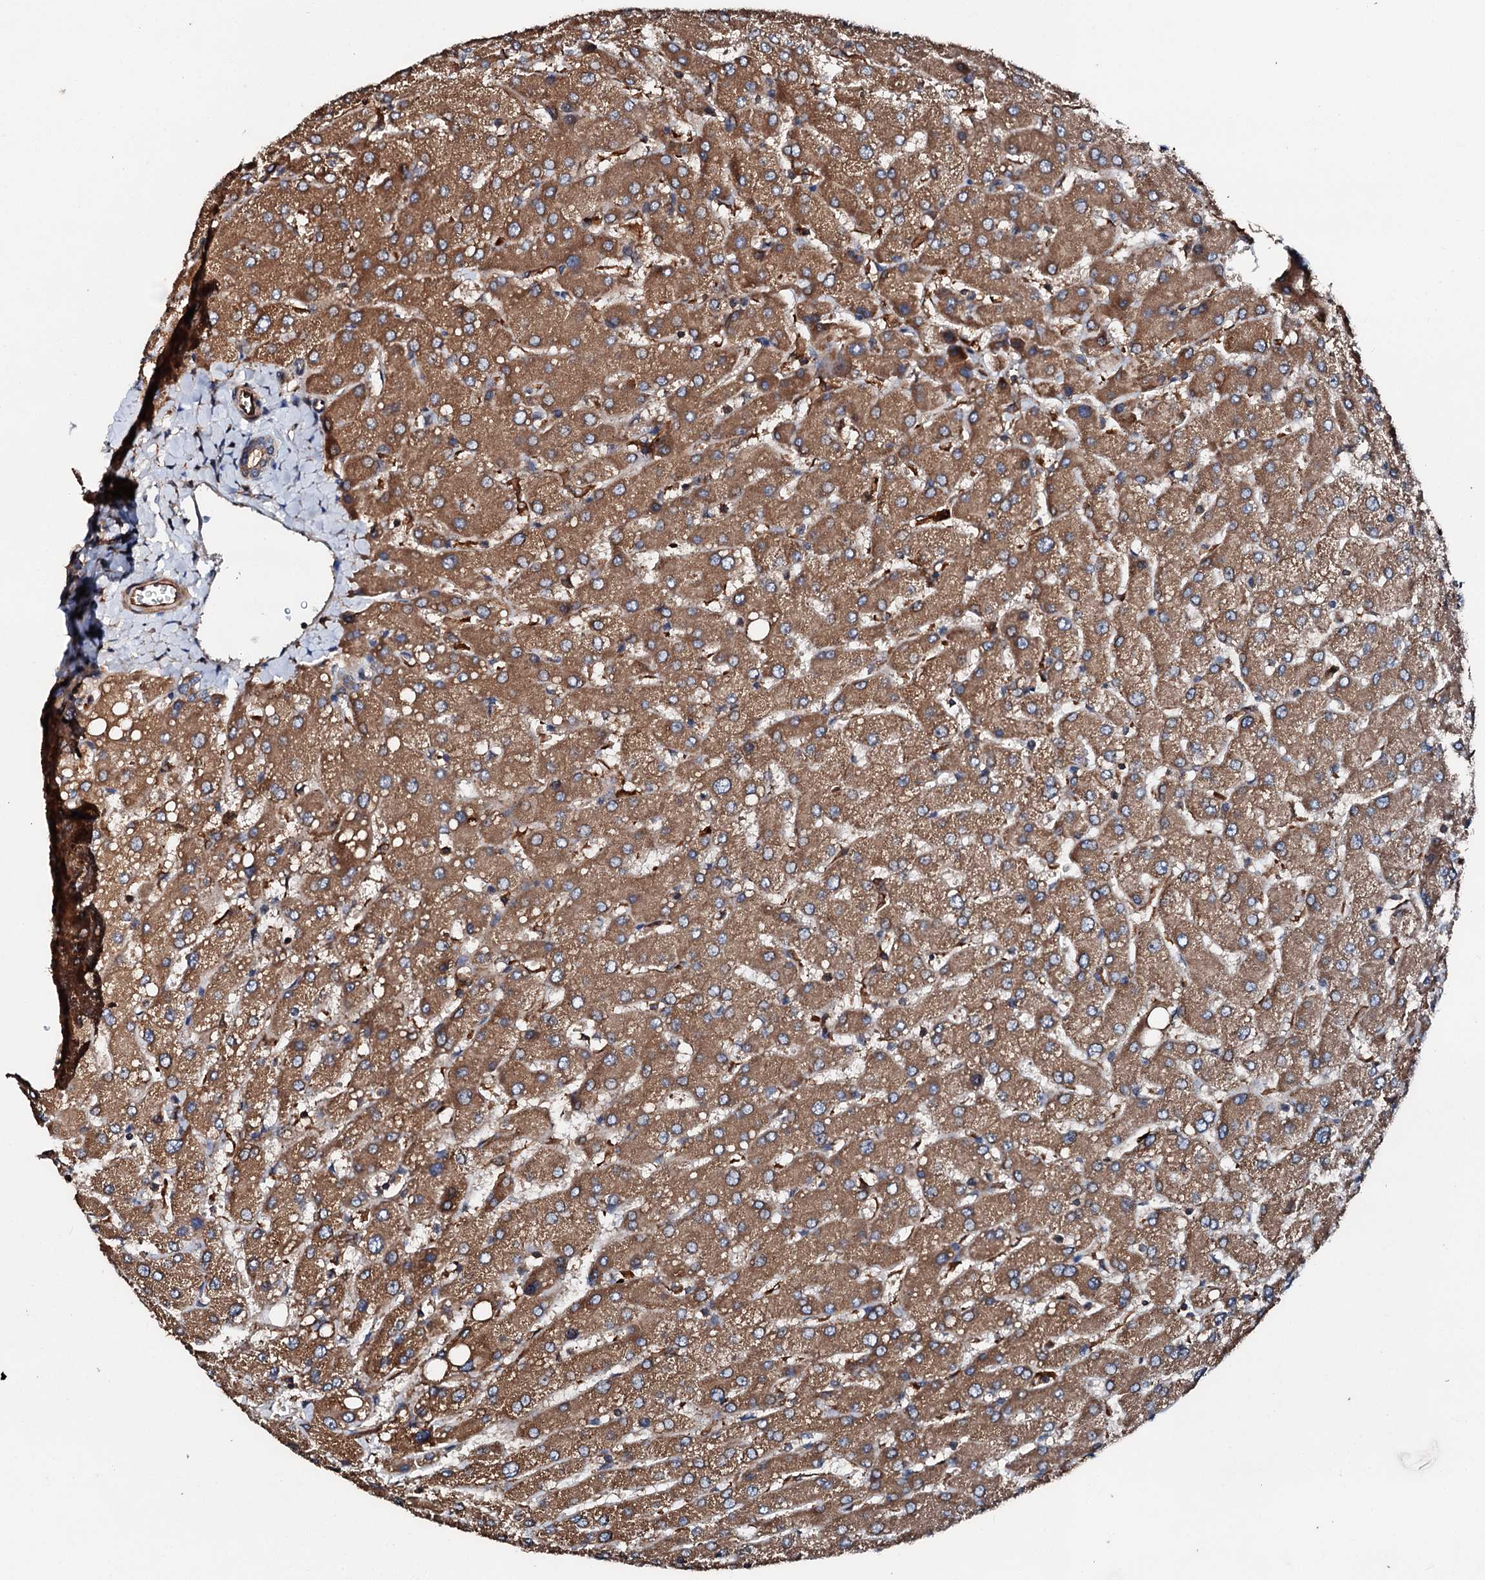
{"staining": {"intensity": "moderate", "quantity": ">75%", "location": "cytoplasmic/membranous"}, "tissue": "liver", "cell_type": "Cholangiocytes", "image_type": "normal", "snomed": [{"axis": "morphology", "description": "Normal tissue, NOS"}, {"axis": "topography", "description": "Liver"}], "caption": "Benign liver displays moderate cytoplasmic/membranous expression in approximately >75% of cholangiocytes The staining was performed using DAB (3,3'-diaminobenzidine), with brown indicating positive protein expression. Nuclei are stained blue with hematoxylin..", "gene": "FGD4", "patient": {"sex": "male", "age": 55}}